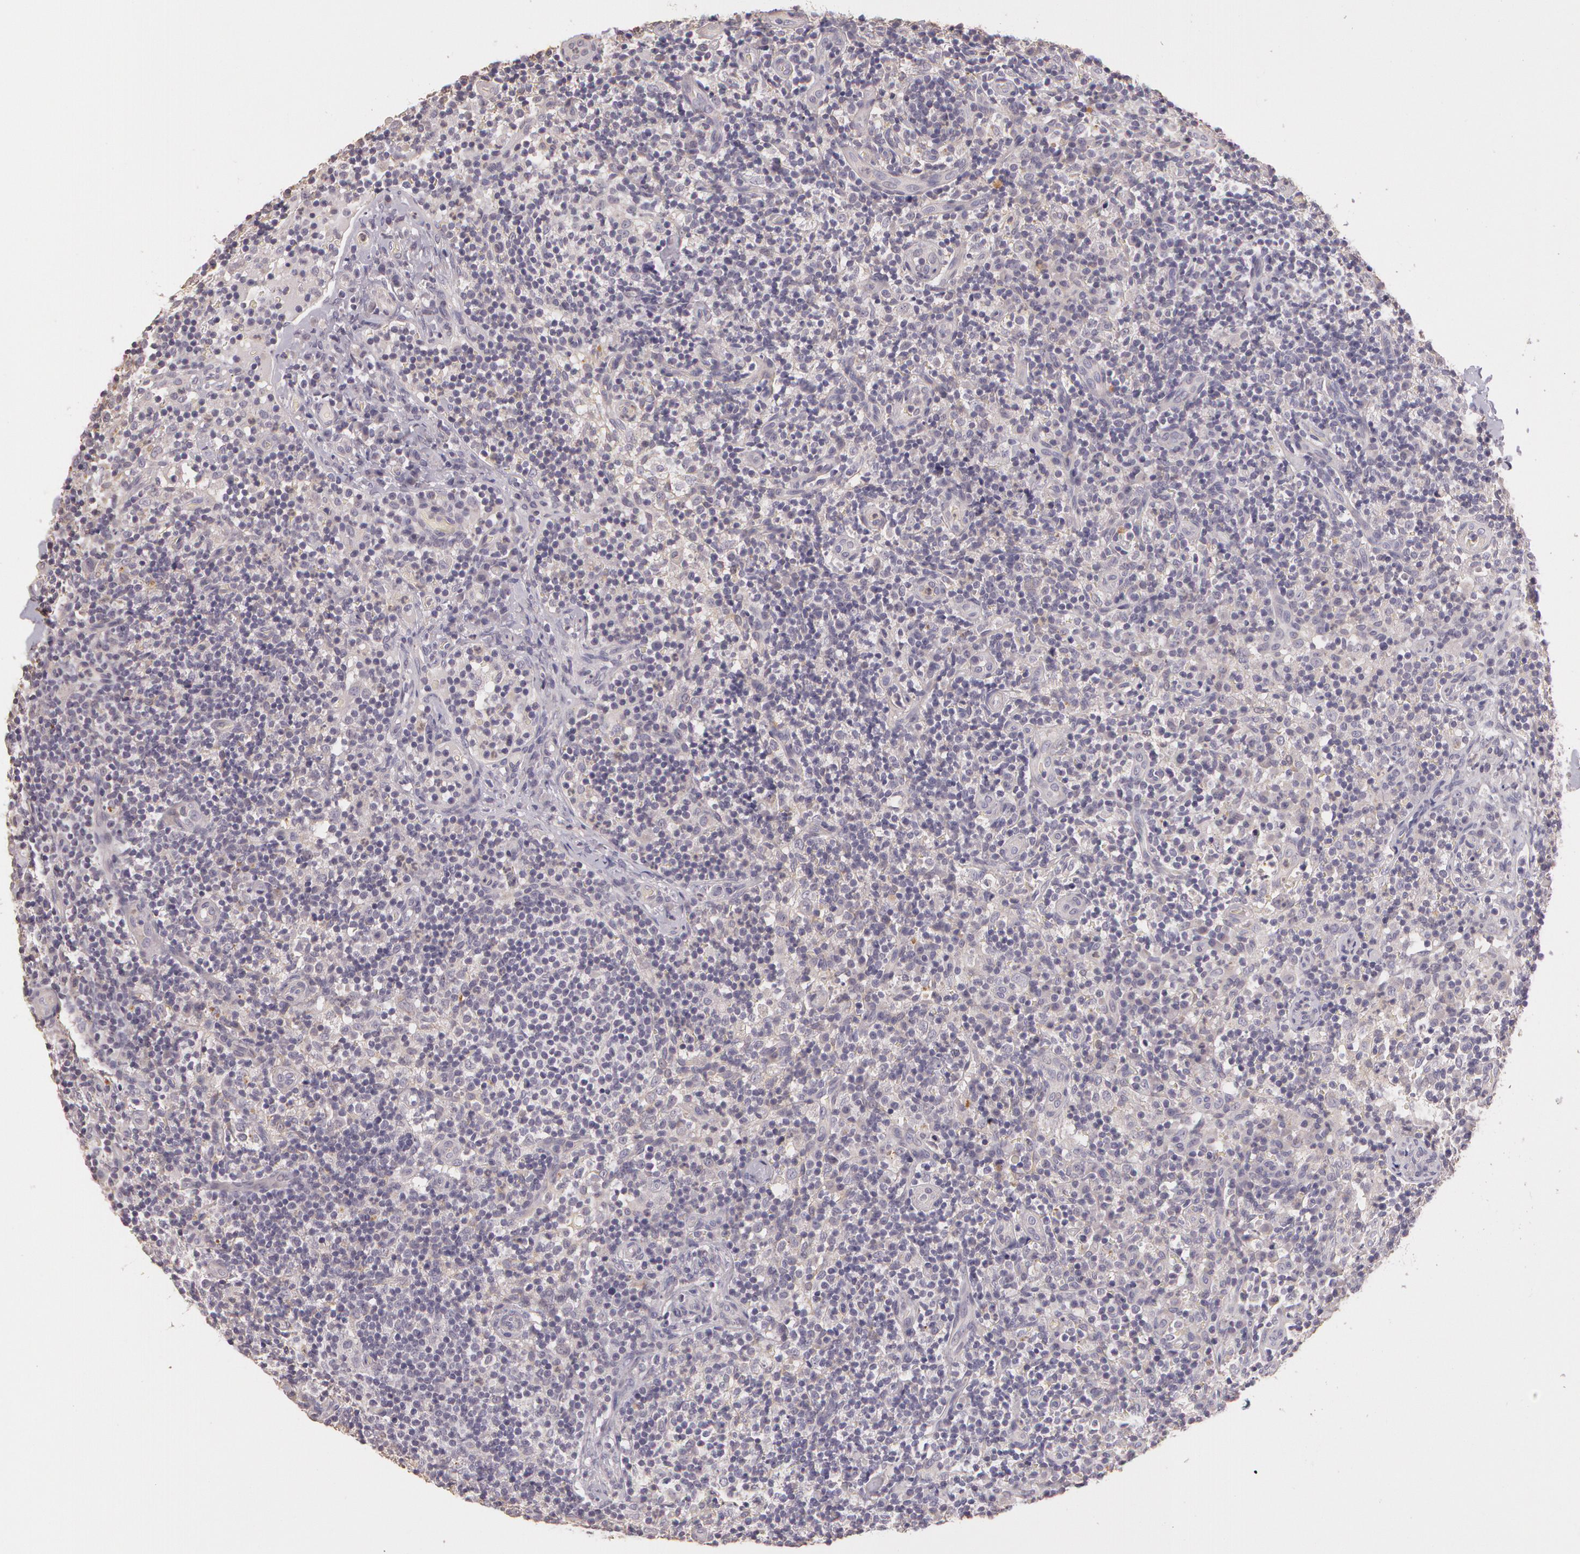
{"staining": {"intensity": "negative", "quantity": "none", "location": "none"}, "tissue": "lymph node", "cell_type": "Germinal center cells", "image_type": "normal", "snomed": [{"axis": "morphology", "description": "Normal tissue, NOS"}, {"axis": "morphology", "description": "Inflammation, NOS"}, {"axis": "topography", "description": "Lymph node"}], "caption": "Germinal center cells are negative for protein expression in normal human lymph node. (Brightfield microscopy of DAB (3,3'-diaminobenzidine) IHC at high magnification).", "gene": "G2E3", "patient": {"sex": "male", "age": 46}}